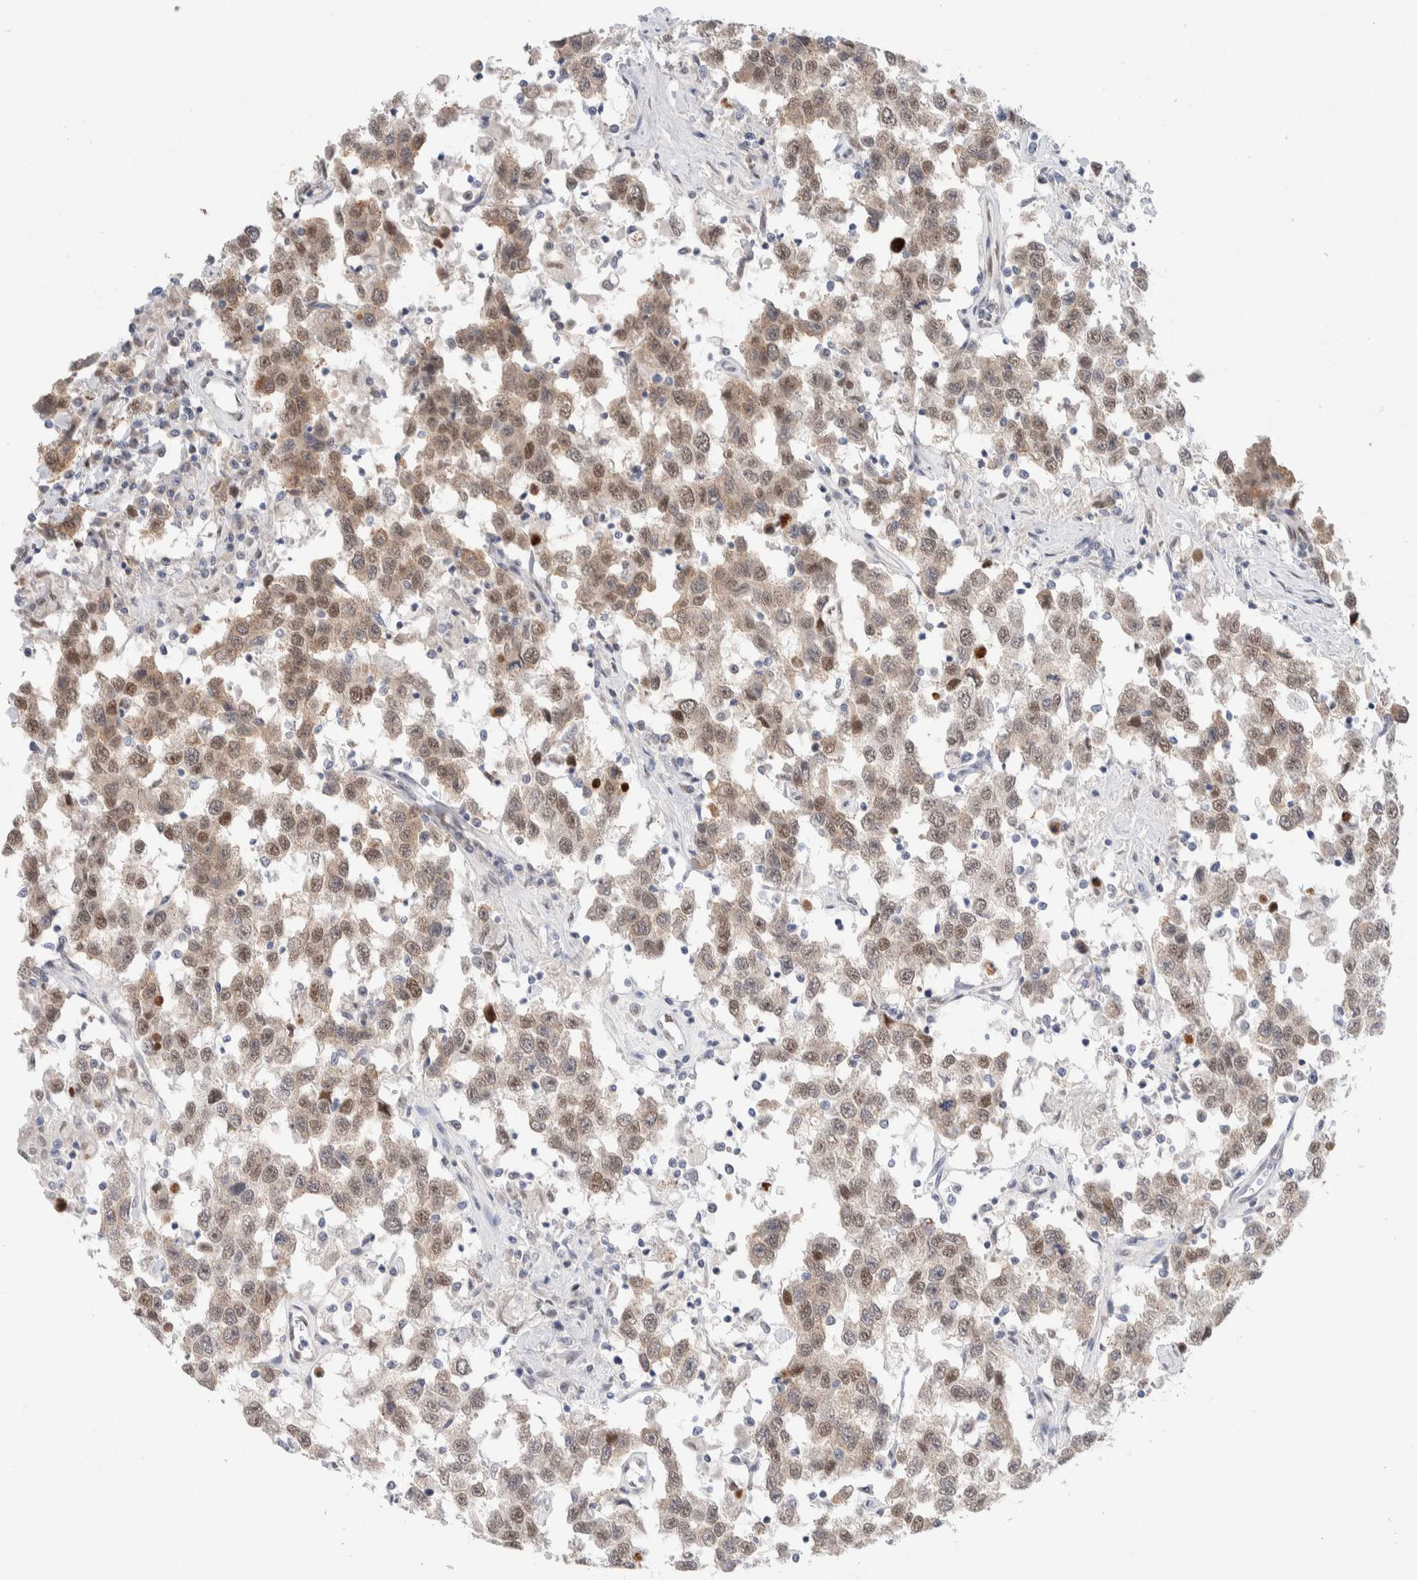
{"staining": {"intensity": "moderate", "quantity": ">75%", "location": "cytoplasmic/membranous,nuclear"}, "tissue": "testis cancer", "cell_type": "Tumor cells", "image_type": "cancer", "snomed": [{"axis": "morphology", "description": "Seminoma, NOS"}, {"axis": "topography", "description": "Testis"}], "caption": "Testis cancer was stained to show a protein in brown. There is medium levels of moderate cytoplasmic/membranous and nuclear staining in approximately >75% of tumor cells.", "gene": "PRMT1", "patient": {"sex": "male", "age": 41}}